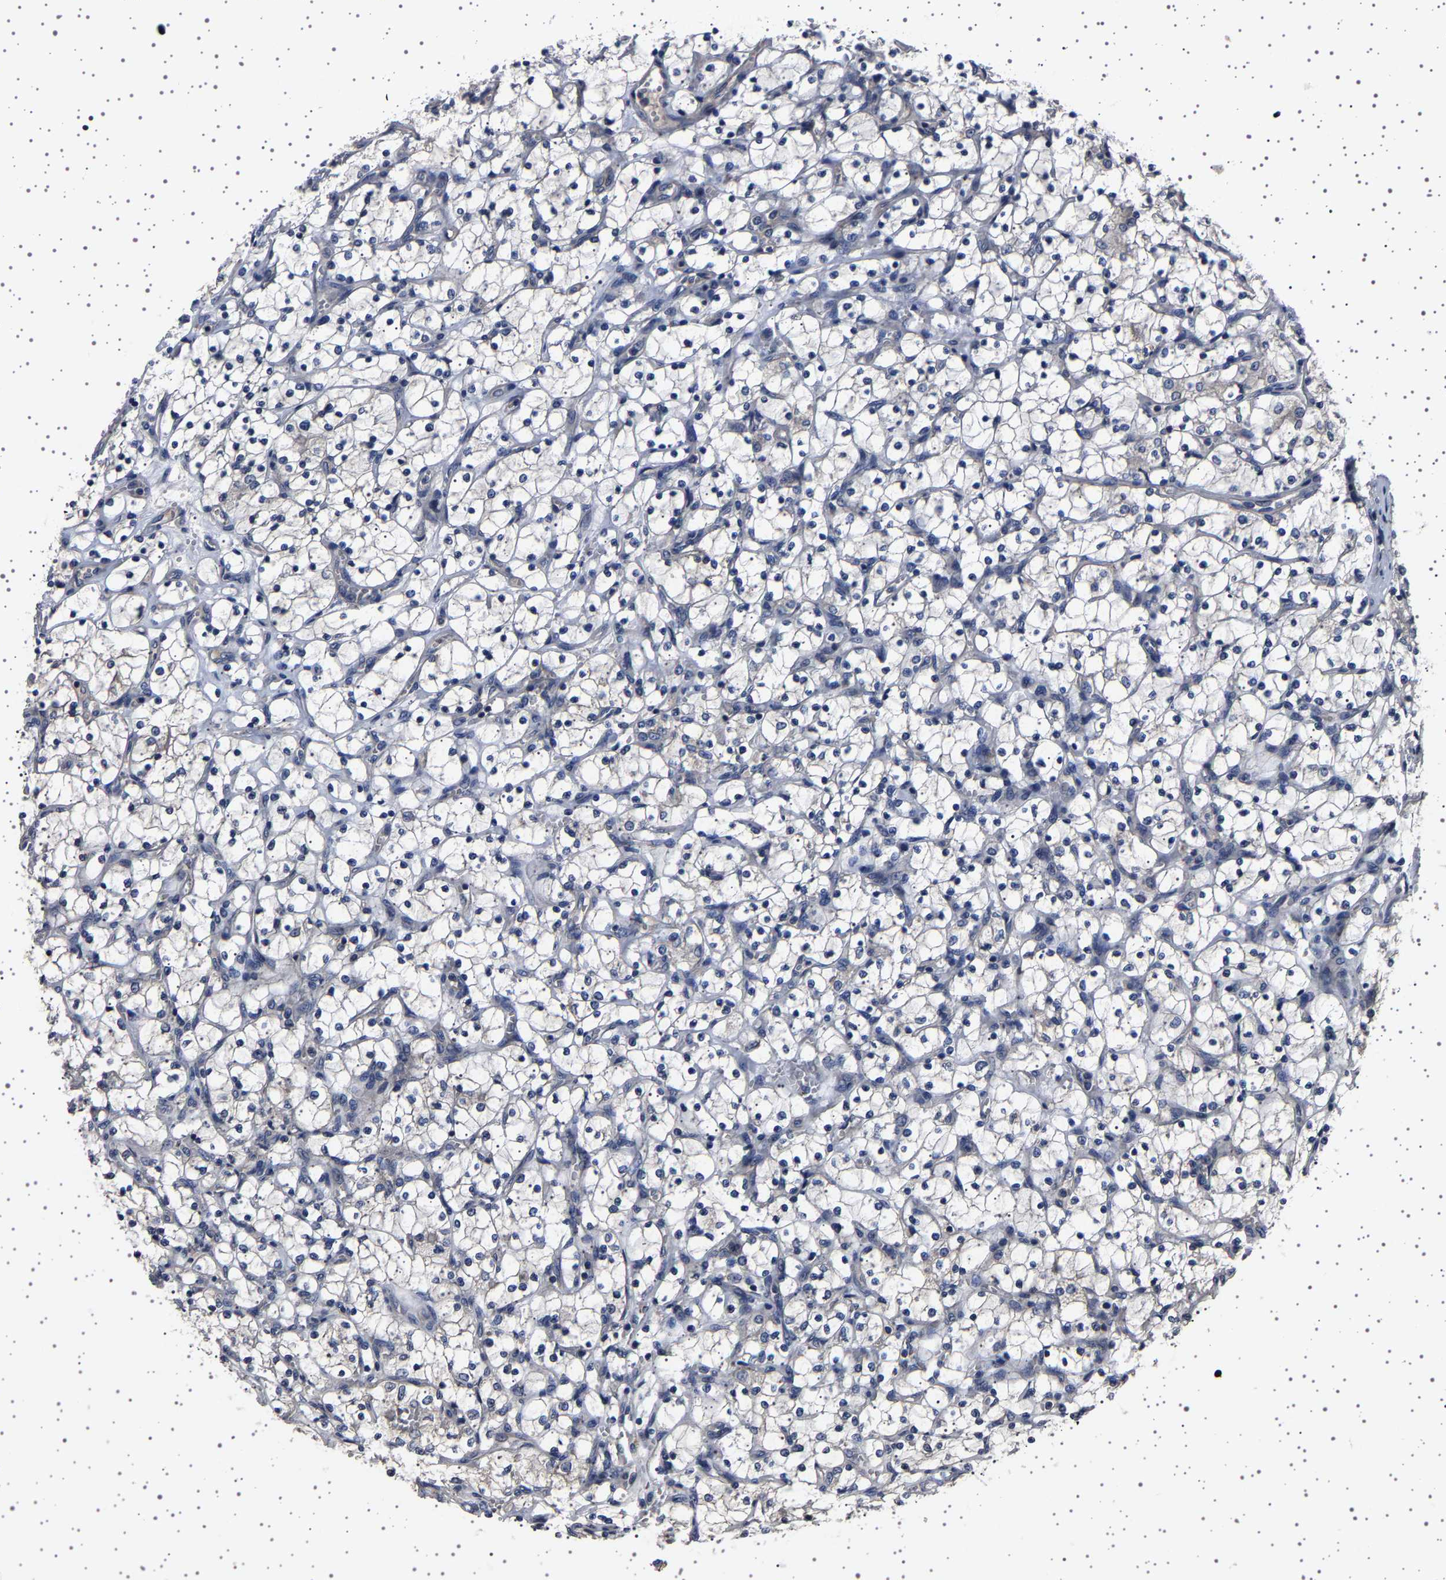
{"staining": {"intensity": "negative", "quantity": "none", "location": "none"}, "tissue": "renal cancer", "cell_type": "Tumor cells", "image_type": "cancer", "snomed": [{"axis": "morphology", "description": "Adenocarcinoma, NOS"}, {"axis": "topography", "description": "Kidney"}], "caption": "This photomicrograph is of adenocarcinoma (renal) stained with IHC to label a protein in brown with the nuclei are counter-stained blue. There is no staining in tumor cells. The staining was performed using DAB (3,3'-diaminobenzidine) to visualize the protein expression in brown, while the nuclei were stained in blue with hematoxylin (Magnification: 20x).", "gene": "NCKAP1", "patient": {"sex": "female", "age": 69}}